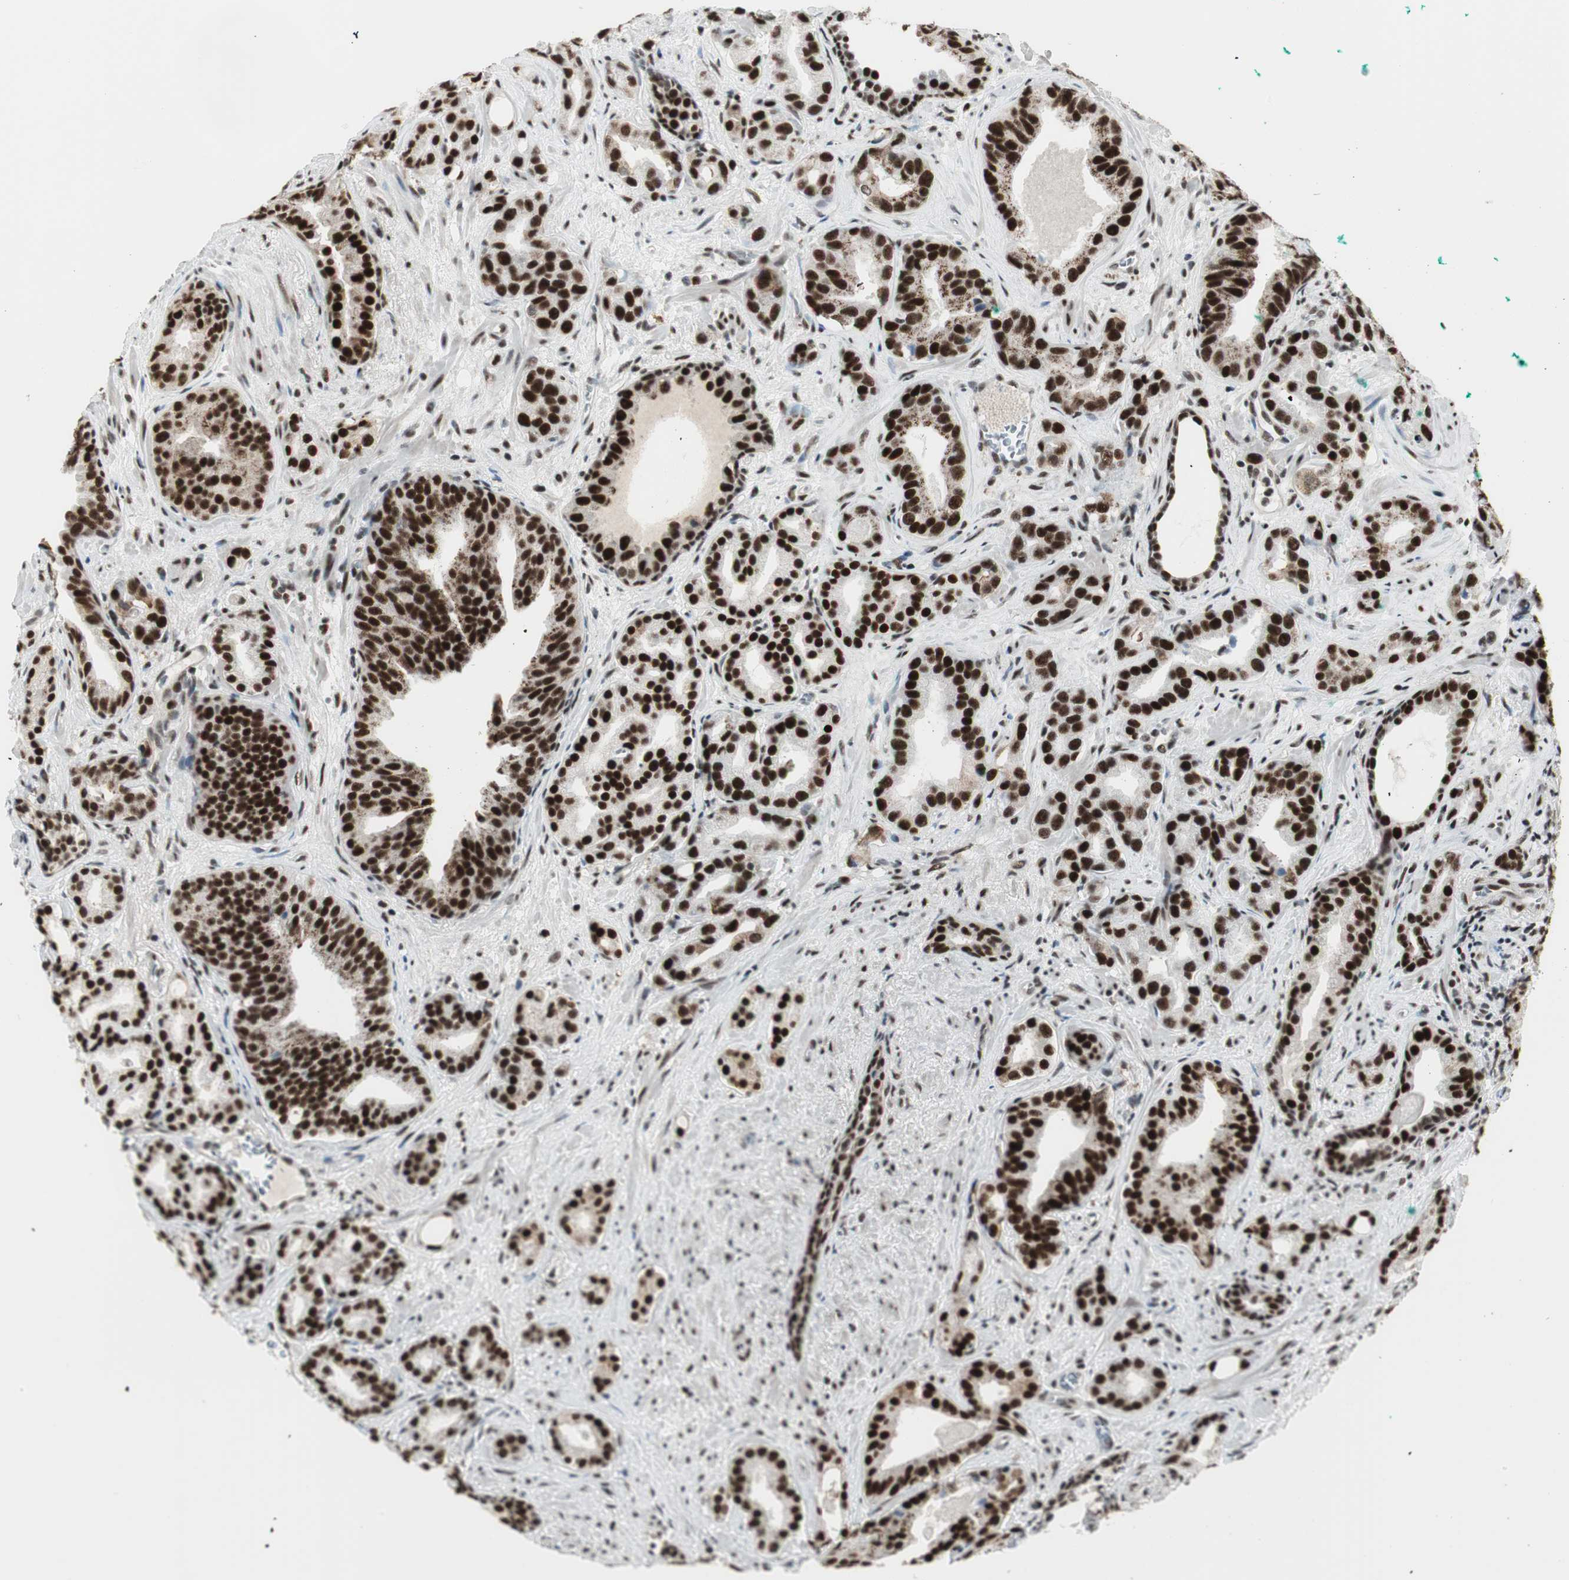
{"staining": {"intensity": "strong", "quantity": ">75%", "location": "nuclear"}, "tissue": "prostate cancer", "cell_type": "Tumor cells", "image_type": "cancer", "snomed": [{"axis": "morphology", "description": "Adenocarcinoma, Low grade"}, {"axis": "topography", "description": "Prostate"}], "caption": "Immunohistochemical staining of adenocarcinoma (low-grade) (prostate) reveals high levels of strong nuclear expression in approximately >75% of tumor cells.", "gene": "HEXIM1", "patient": {"sex": "male", "age": 63}}